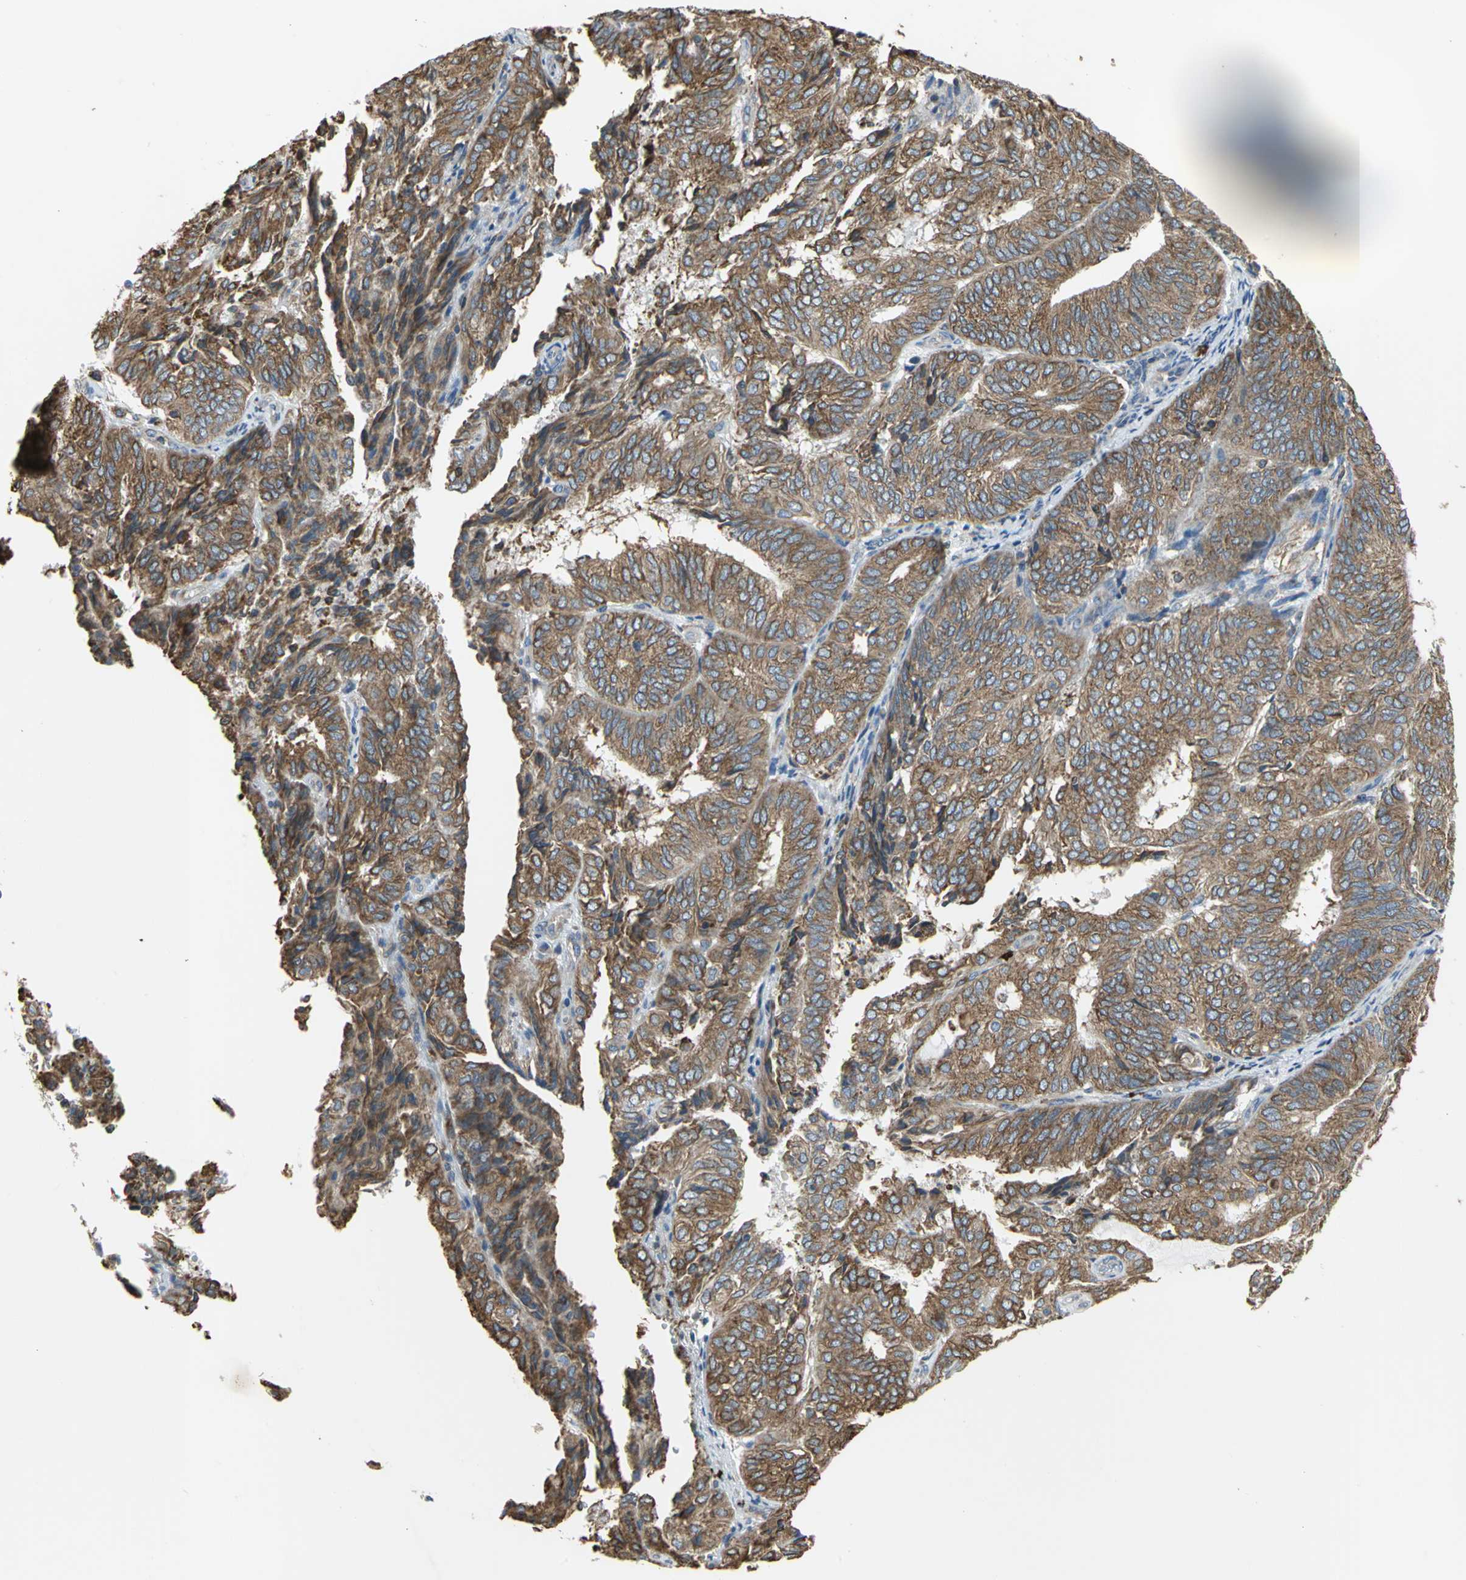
{"staining": {"intensity": "strong", "quantity": ">75%", "location": "cytoplasmic/membranous"}, "tissue": "endometrial cancer", "cell_type": "Tumor cells", "image_type": "cancer", "snomed": [{"axis": "morphology", "description": "Adenocarcinoma, NOS"}, {"axis": "topography", "description": "Uterus"}], "caption": "An immunohistochemistry (IHC) histopathology image of neoplastic tissue is shown. Protein staining in brown shows strong cytoplasmic/membranous positivity in endometrial cancer (adenocarcinoma) within tumor cells. Using DAB (brown) and hematoxylin (blue) stains, captured at high magnification using brightfield microscopy.", "gene": "SDF2L1", "patient": {"sex": "female", "age": 60}}